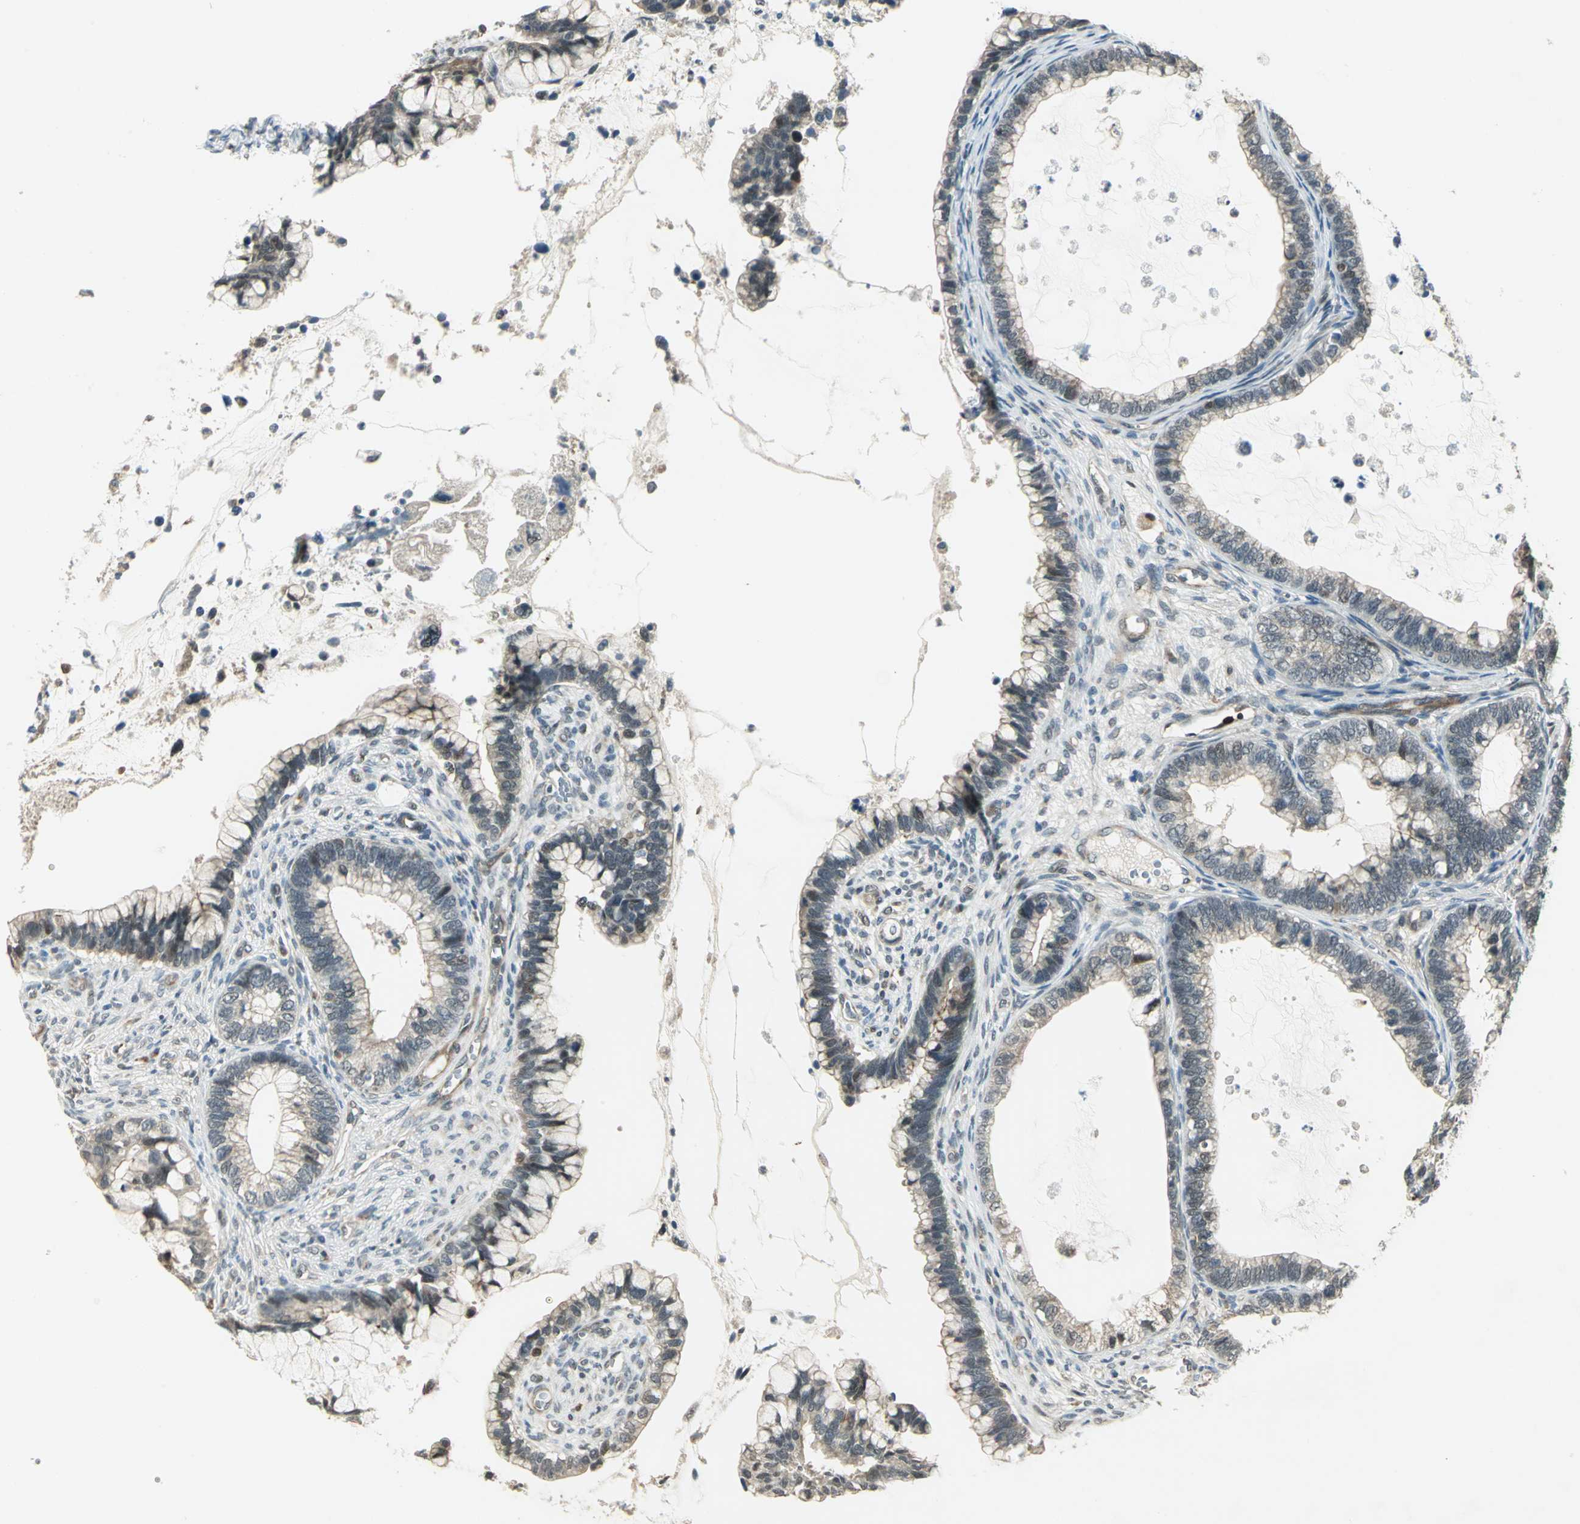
{"staining": {"intensity": "weak", "quantity": ">75%", "location": "cytoplasmic/membranous"}, "tissue": "cervical cancer", "cell_type": "Tumor cells", "image_type": "cancer", "snomed": [{"axis": "morphology", "description": "Adenocarcinoma, NOS"}, {"axis": "topography", "description": "Cervix"}], "caption": "Cervical cancer (adenocarcinoma) tissue reveals weak cytoplasmic/membranous positivity in approximately >75% of tumor cells, visualized by immunohistochemistry.", "gene": "PLAGL2", "patient": {"sex": "female", "age": 44}}